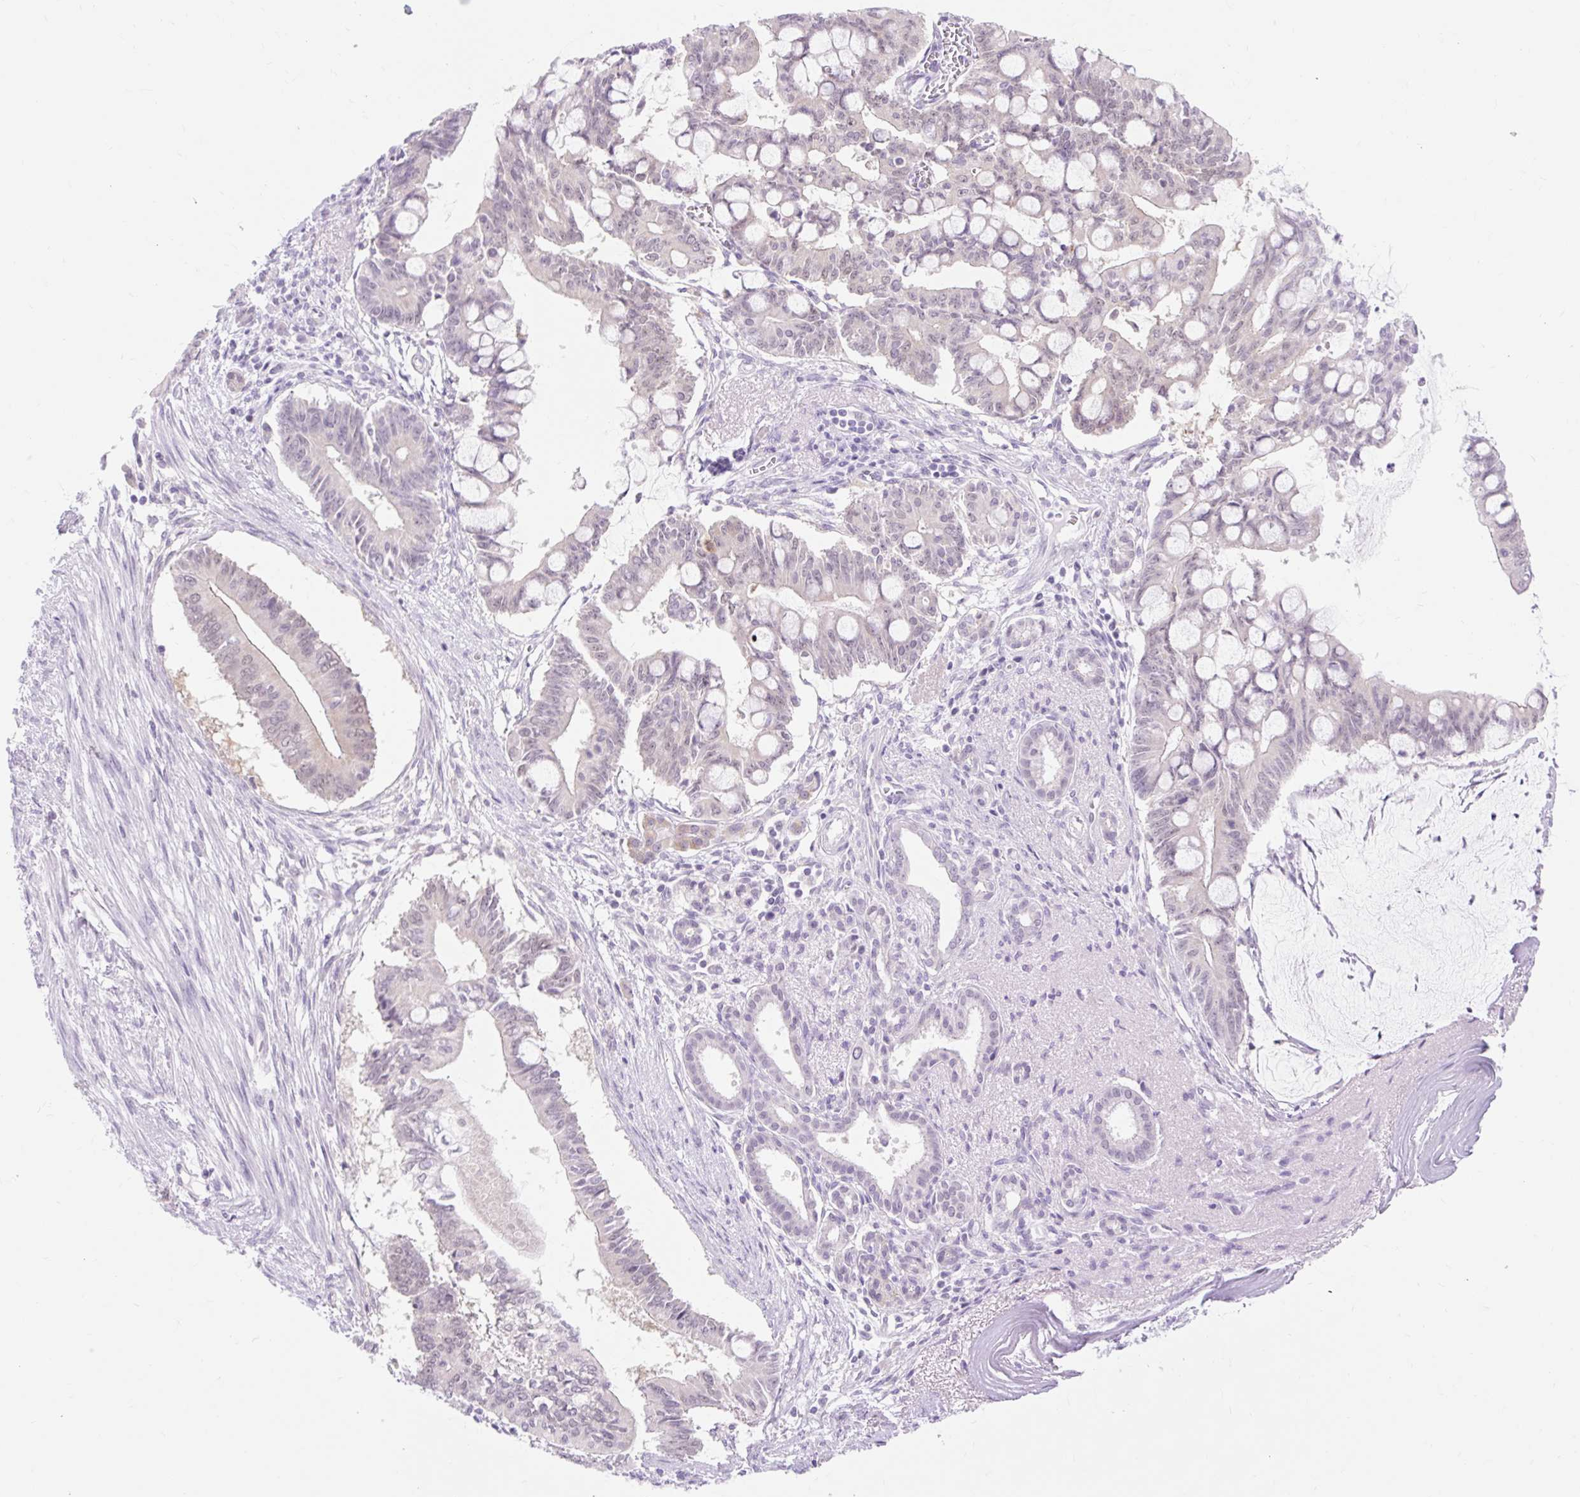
{"staining": {"intensity": "negative", "quantity": "none", "location": "none"}, "tissue": "pancreatic cancer", "cell_type": "Tumor cells", "image_type": "cancer", "snomed": [{"axis": "morphology", "description": "Adenocarcinoma, NOS"}, {"axis": "topography", "description": "Pancreas"}], "caption": "Protein analysis of pancreatic cancer demonstrates no significant staining in tumor cells. Nuclei are stained in blue.", "gene": "ITPK1", "patient": {"sex": "male", "age": 68}}